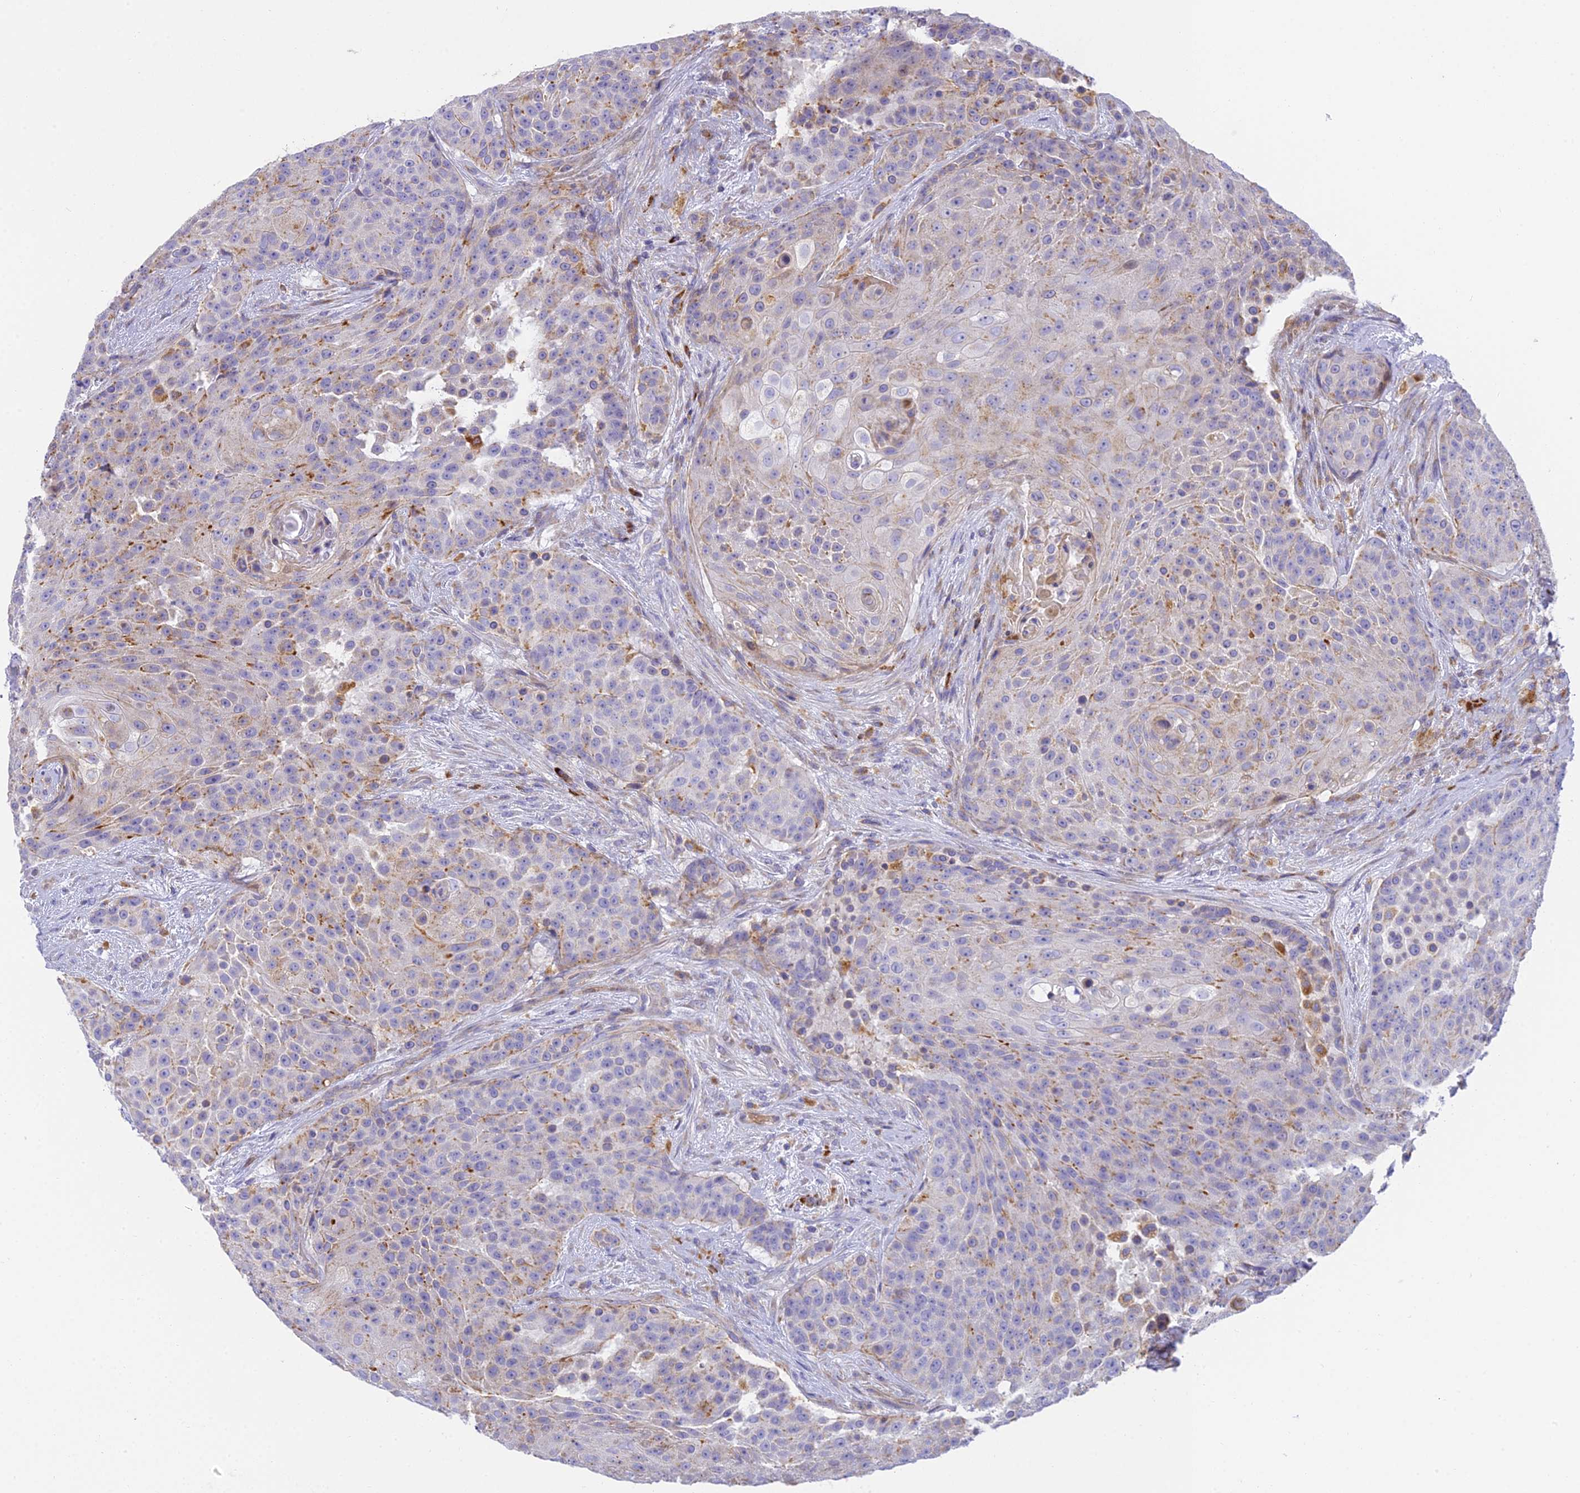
{"staining": {"intensity": "moderate", "quantity": "<25%", "location": "cytoplasmic/membranous"}, "tissue": "urothelial cancer", "cell_type": "Tumor cells", "image_type": "cancer", "snomed": [{"axis": "morphology", "description": "Urothelial carcinoma, High grade"}, {"axis": "topography", "description": "Urinary bladder"}], "caption": "Human urothelial cancer stained with a brown dye displays moderate cytoplasmic/membranous positive staining in about <25% of tumor cells.", "gene": "CLCN7", "patient": {"sex": "female", "age": 63}}